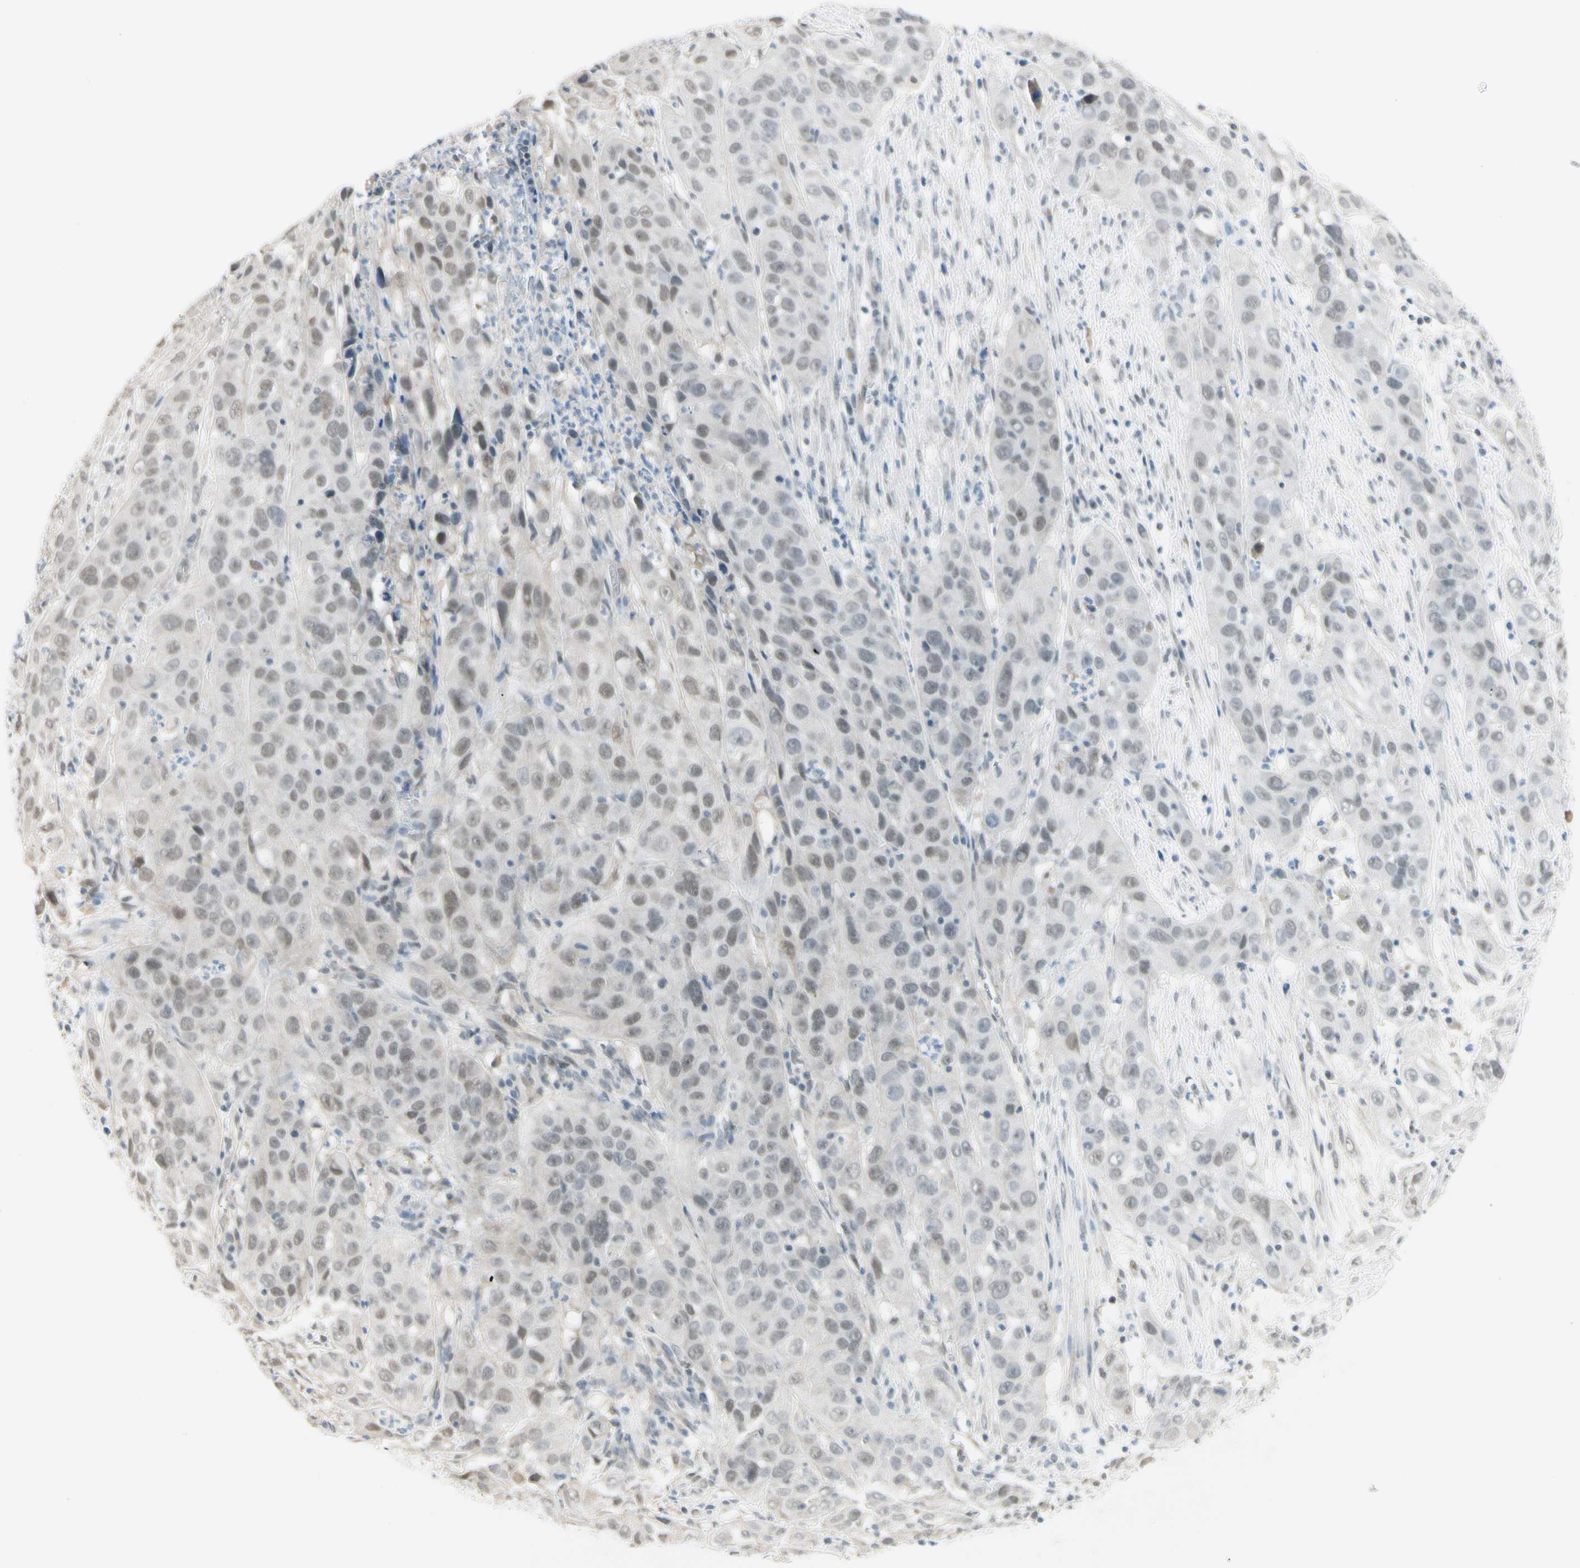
{"staining": {"intensity": "weak", "quantity": "25%-75%", "location": "nuclear"}, "tissue": "cervical cancer", "cell_type": "Tumor cells", "image_type": "cancer", "snomed": [{"axis": "morphology", "description": "Squamous cell carcinoma, NOS"}, {"axis": "topography", "description": "Cervix"}], "caption": "Cervical cancer tissue demonstrates weak nuclear expression in about 25%-75% of tumor cells, visualized by immunohistochemistry. (DAB IHC with brightfield microscopy, high magnification).", "gene": "ASPN", "patient": {"sex": "female", "age": 32}}